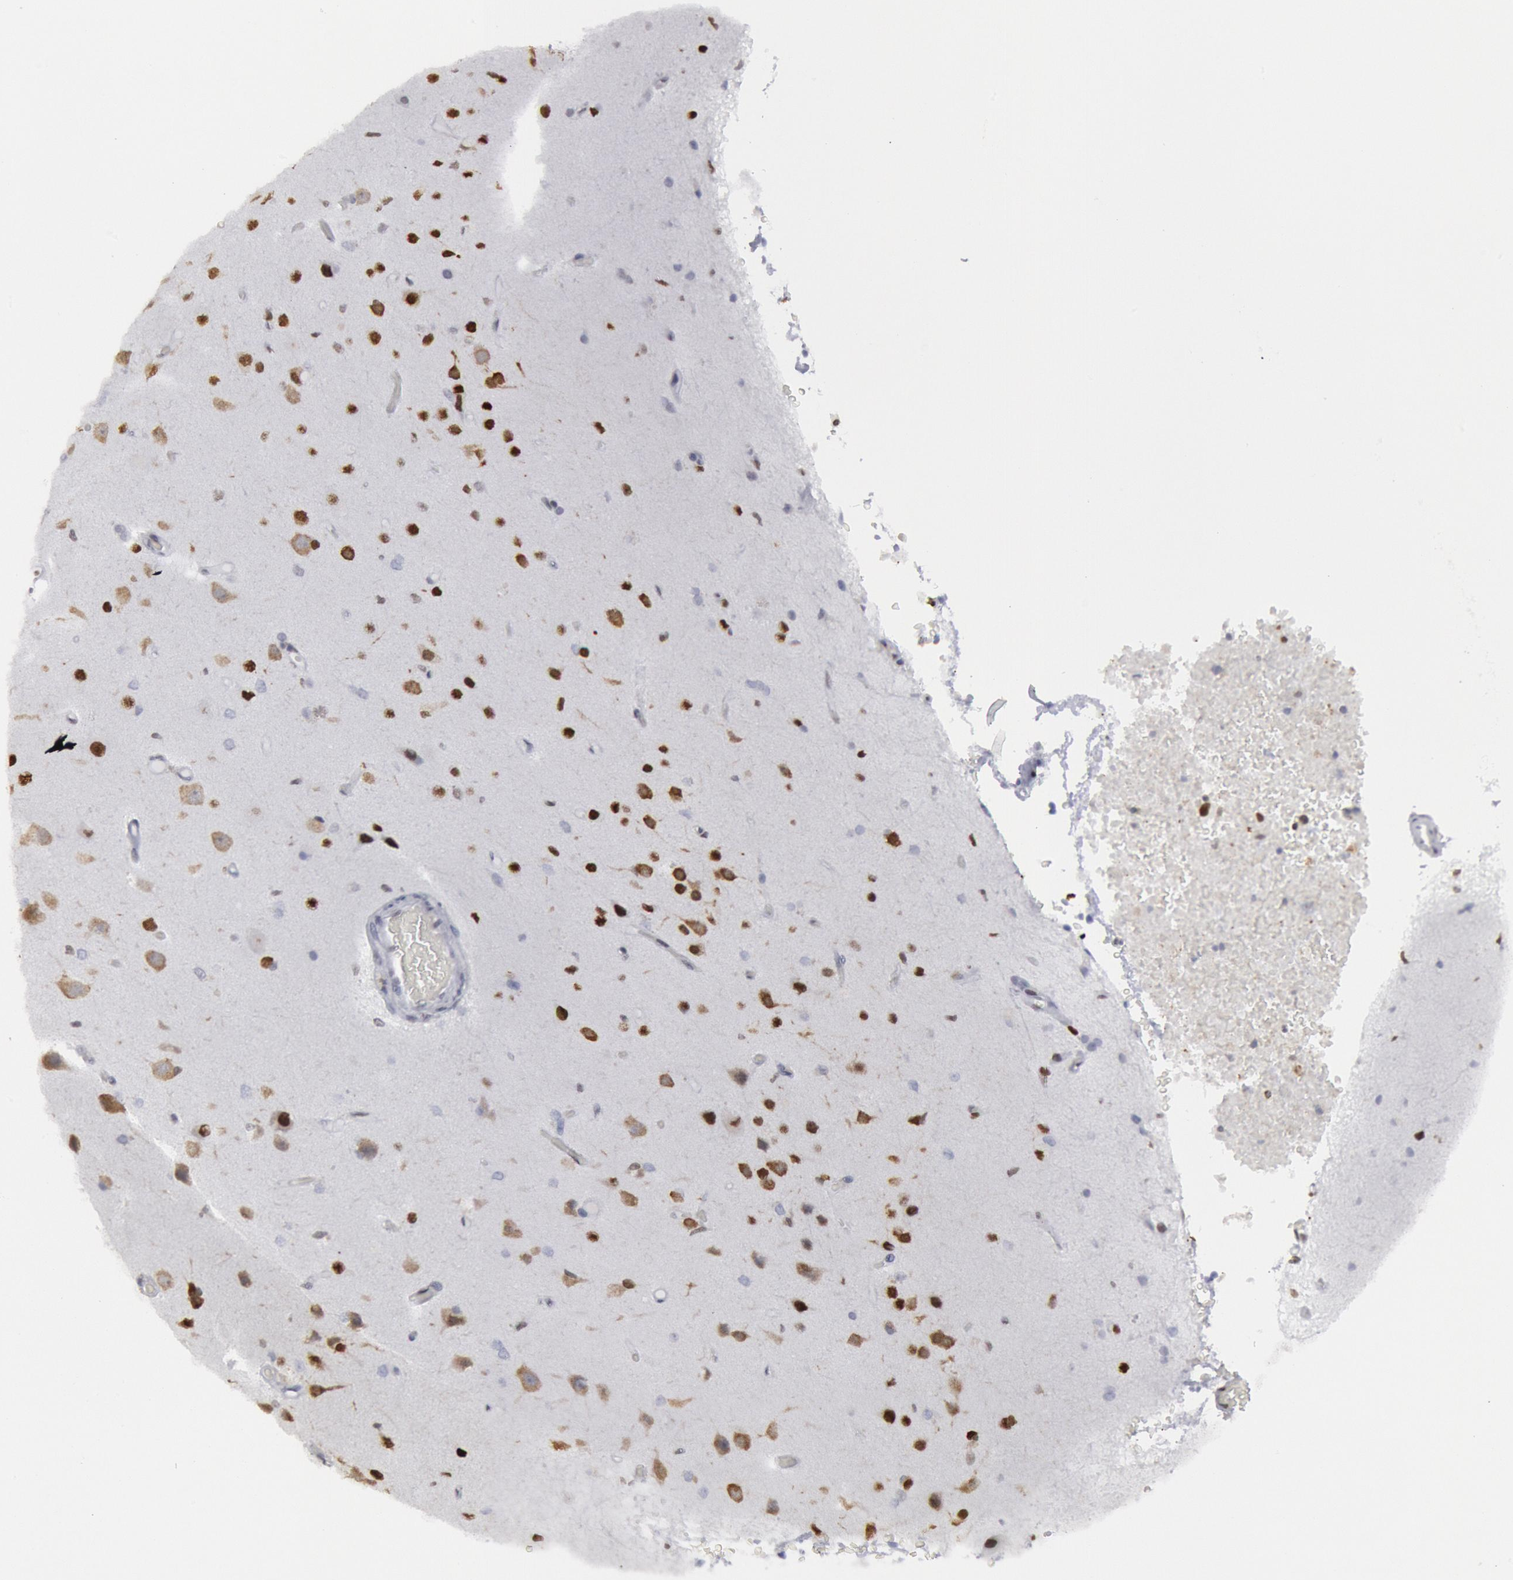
{"staining": {"intensity": "negative", "quantity": "none", "location": "none"}, "tissue": "cerebral cortex", "cell_type": "Endothelial cells", "image_type": "normal", "snomed": [{"axis": "morphology", "description": "Normal tissue, NOS"}, {"axis": "morphology", "description": "Glioma, malignant, High grade"}, {"axis": "topography", "description": "Cerebral cortex"}], "caption": "Photomicrograph shows no significant protein expression in endothelial cells of unremarkable cerebral cortex.", "gene": "SUB1", "patient": {"sex": "male", "age": 77}}